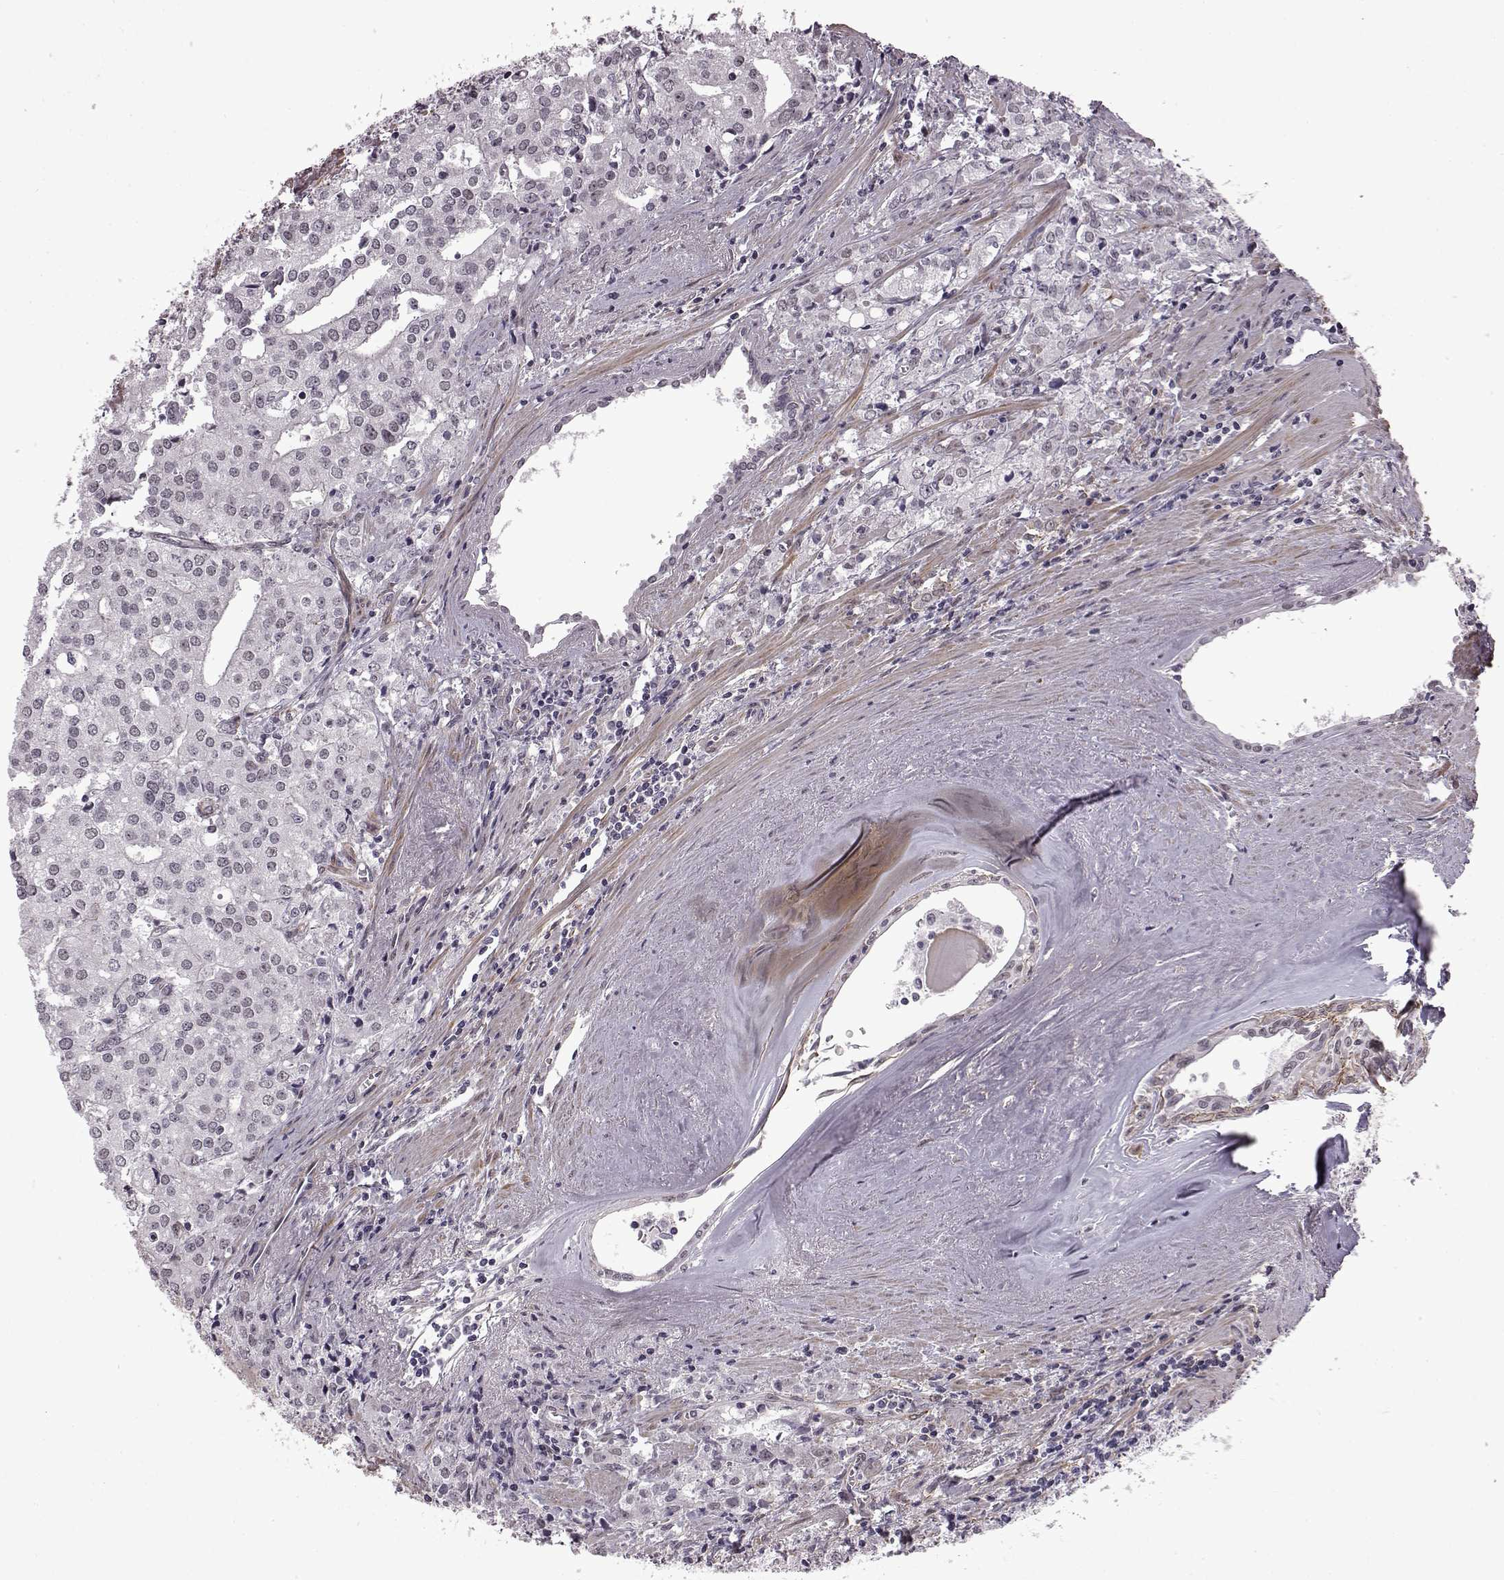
{"staining": {"intensity": "negative", "quantity": "none", "location": "none"}, "tissue": "prostate cancer", "cell_type": "Tumor cells", "image_type": "cancer", "snomed": [{"axis": "morphology", "description": "Adenocarcinoma, High grade"}, {"axis": "topography", "description": "Prostate"}], "caption": "An immunohistochemistry histopathology image of prostate cancer (high-grade adenocarcinoma) is shown. There is no staining in tumor cells of prostate cancer (high-grade adenocarcinoma).", "gene": "SYNPO2", "patient": {"sex": "male", "age": 68}}